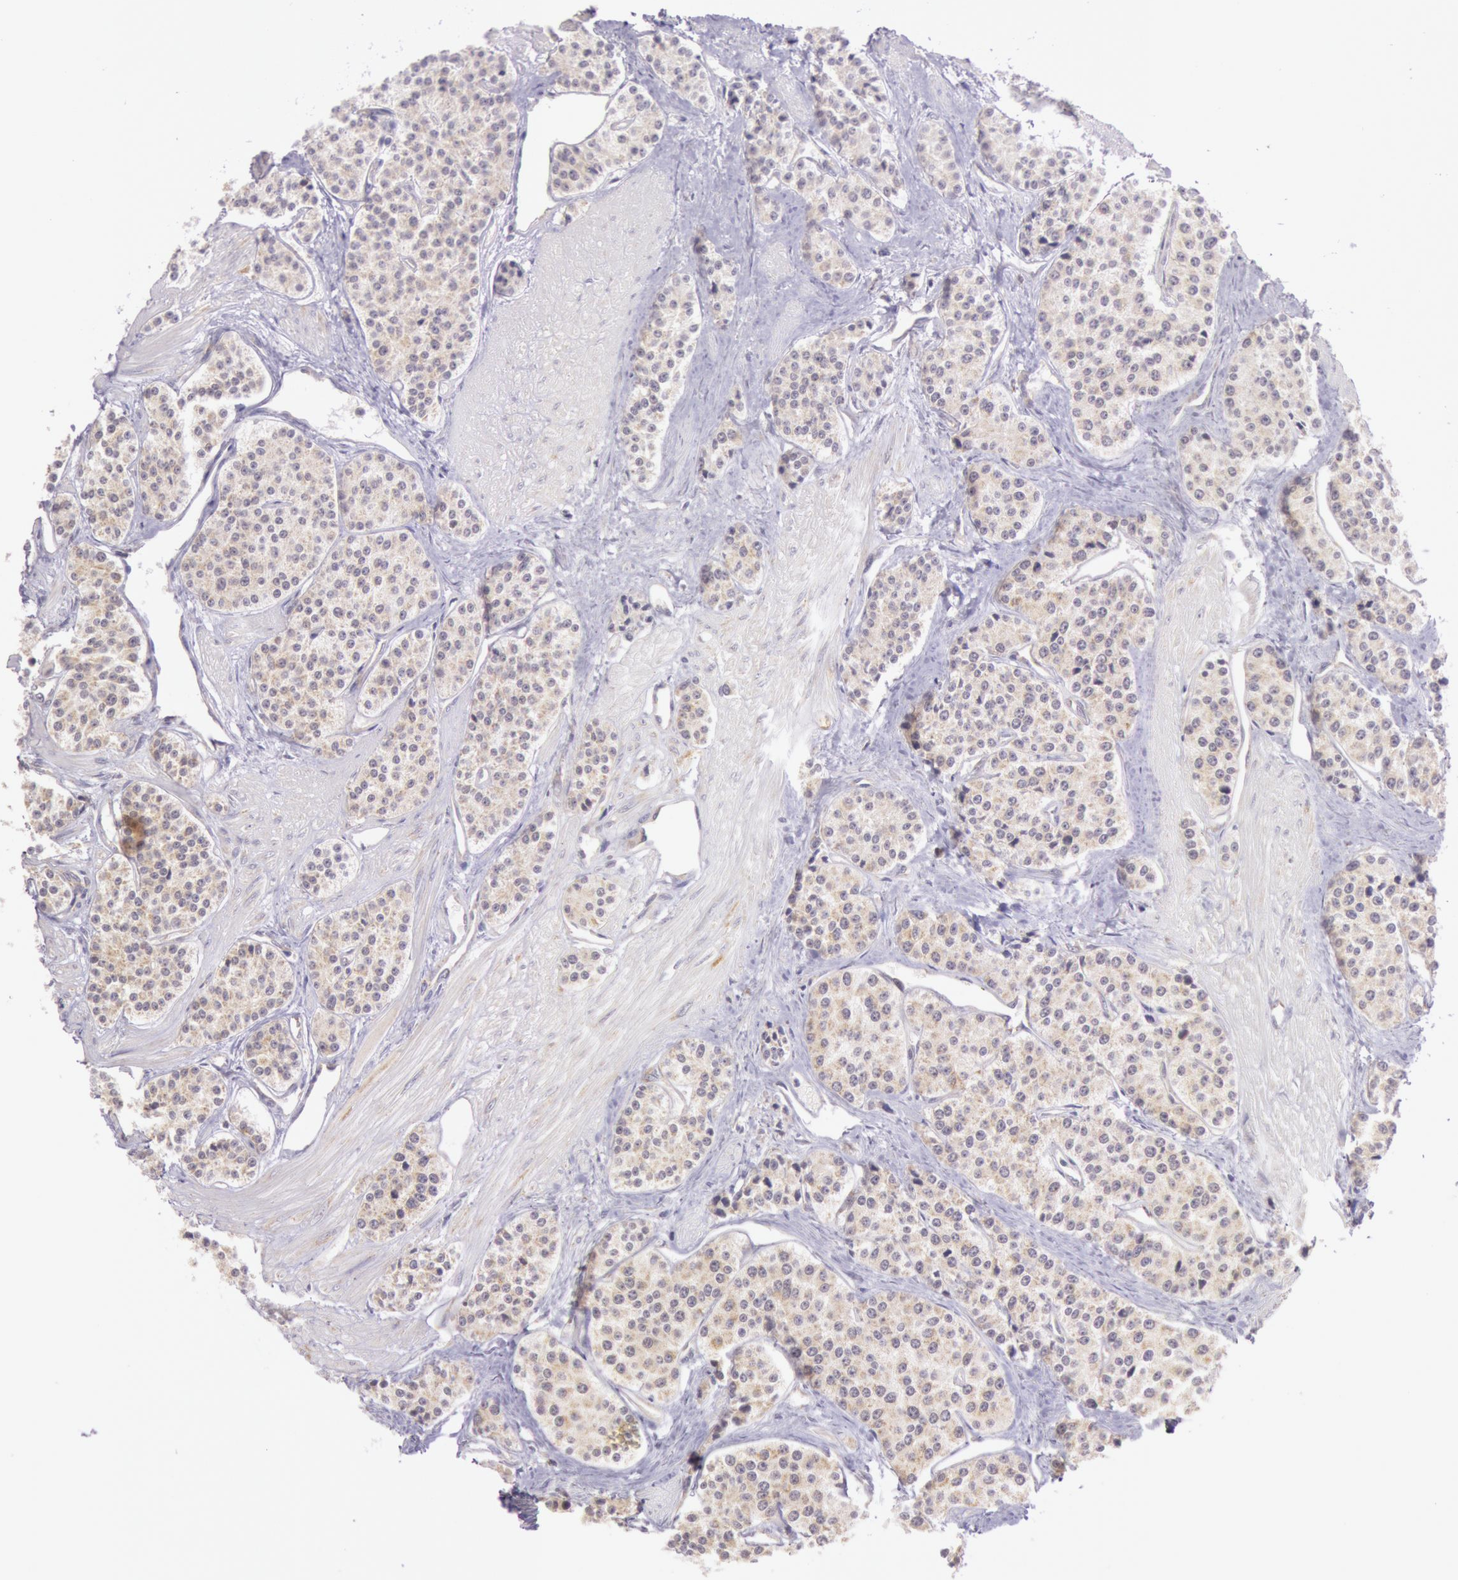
{"staining": {"intensity": "moderate", "quantity": ">75%", "location": "cytoplasmic/membranous"}, "tissue": "carcinoid", "cell_type": "Tumor cells", "image_type": "cancer", "snomed": [{"axis": "morphology", "description": "Carcinoid, malignant, NOS"}, {"axis": "topography", "description": "Stomach"}], "caption": "Moderate cytoplasmic/membranous expression for a protein is appreciated in approximately >75% of tumor cells of carcinoid using IHC.", "gene": "CDK16", "patient": {"sex": "female", "age": 76}}